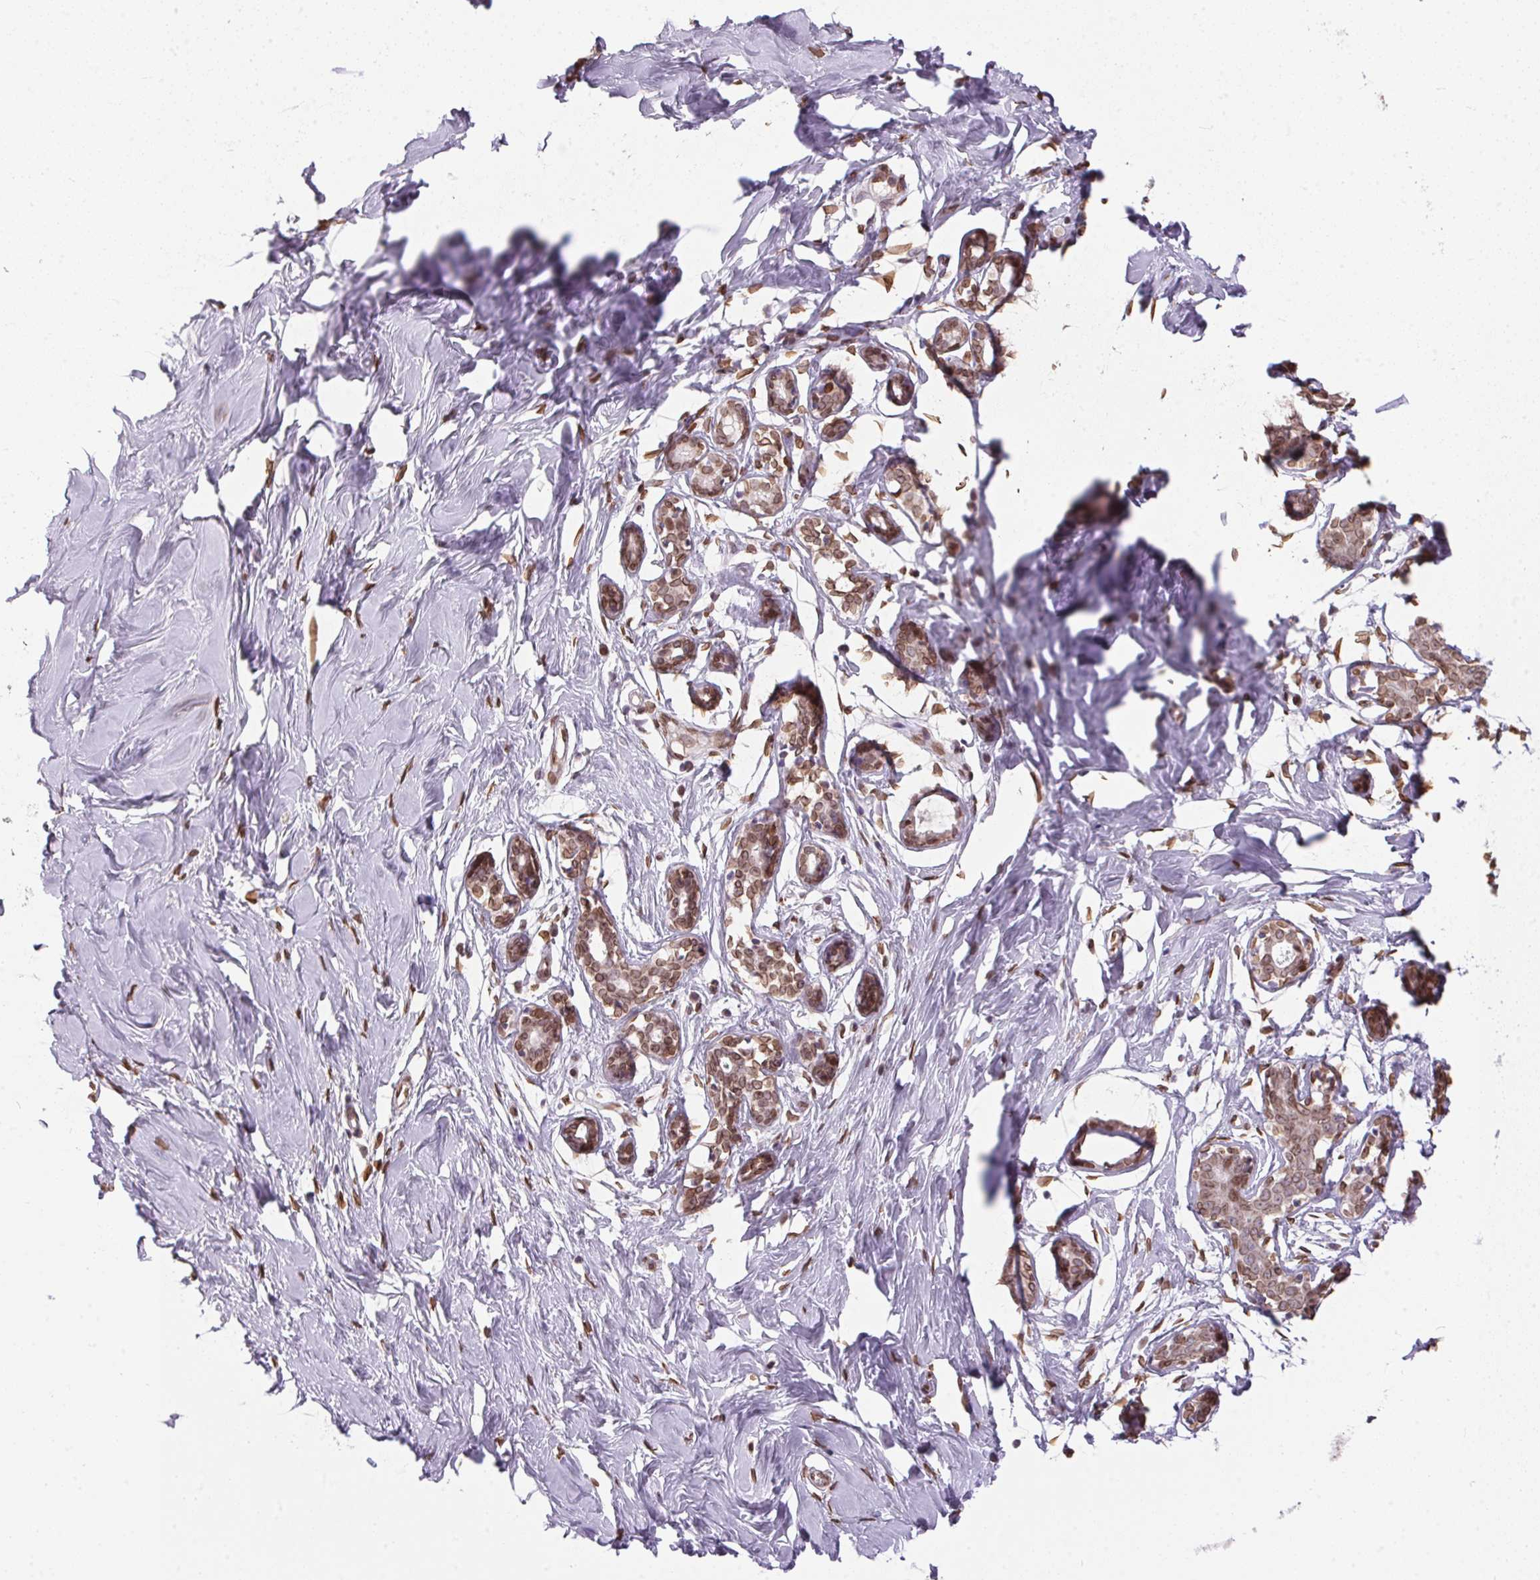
{"staining": {"intensity": "negative", "quantity": "none", "location": "none"}, "tissue": "breast", "cell_type": "Adipocytes", "image_type": "normal", "snomed": [{"axis": "morphology", "description": "Normal tissue, NOS"}, {"axis": "topography", "description": "Breast"}], "caption": "Immunohistochemistry micrograph of normal breast: breast stained with DAB reveals no significant protein expression in adipocytes. (Stains: DAB immunohistochemistry (IHC) with hematoxylin counter stain, Microscopy: brightfield microscopy at high magnification).", "gene": "TMEM175", "patient": {"sex": "female", "age": 27}}